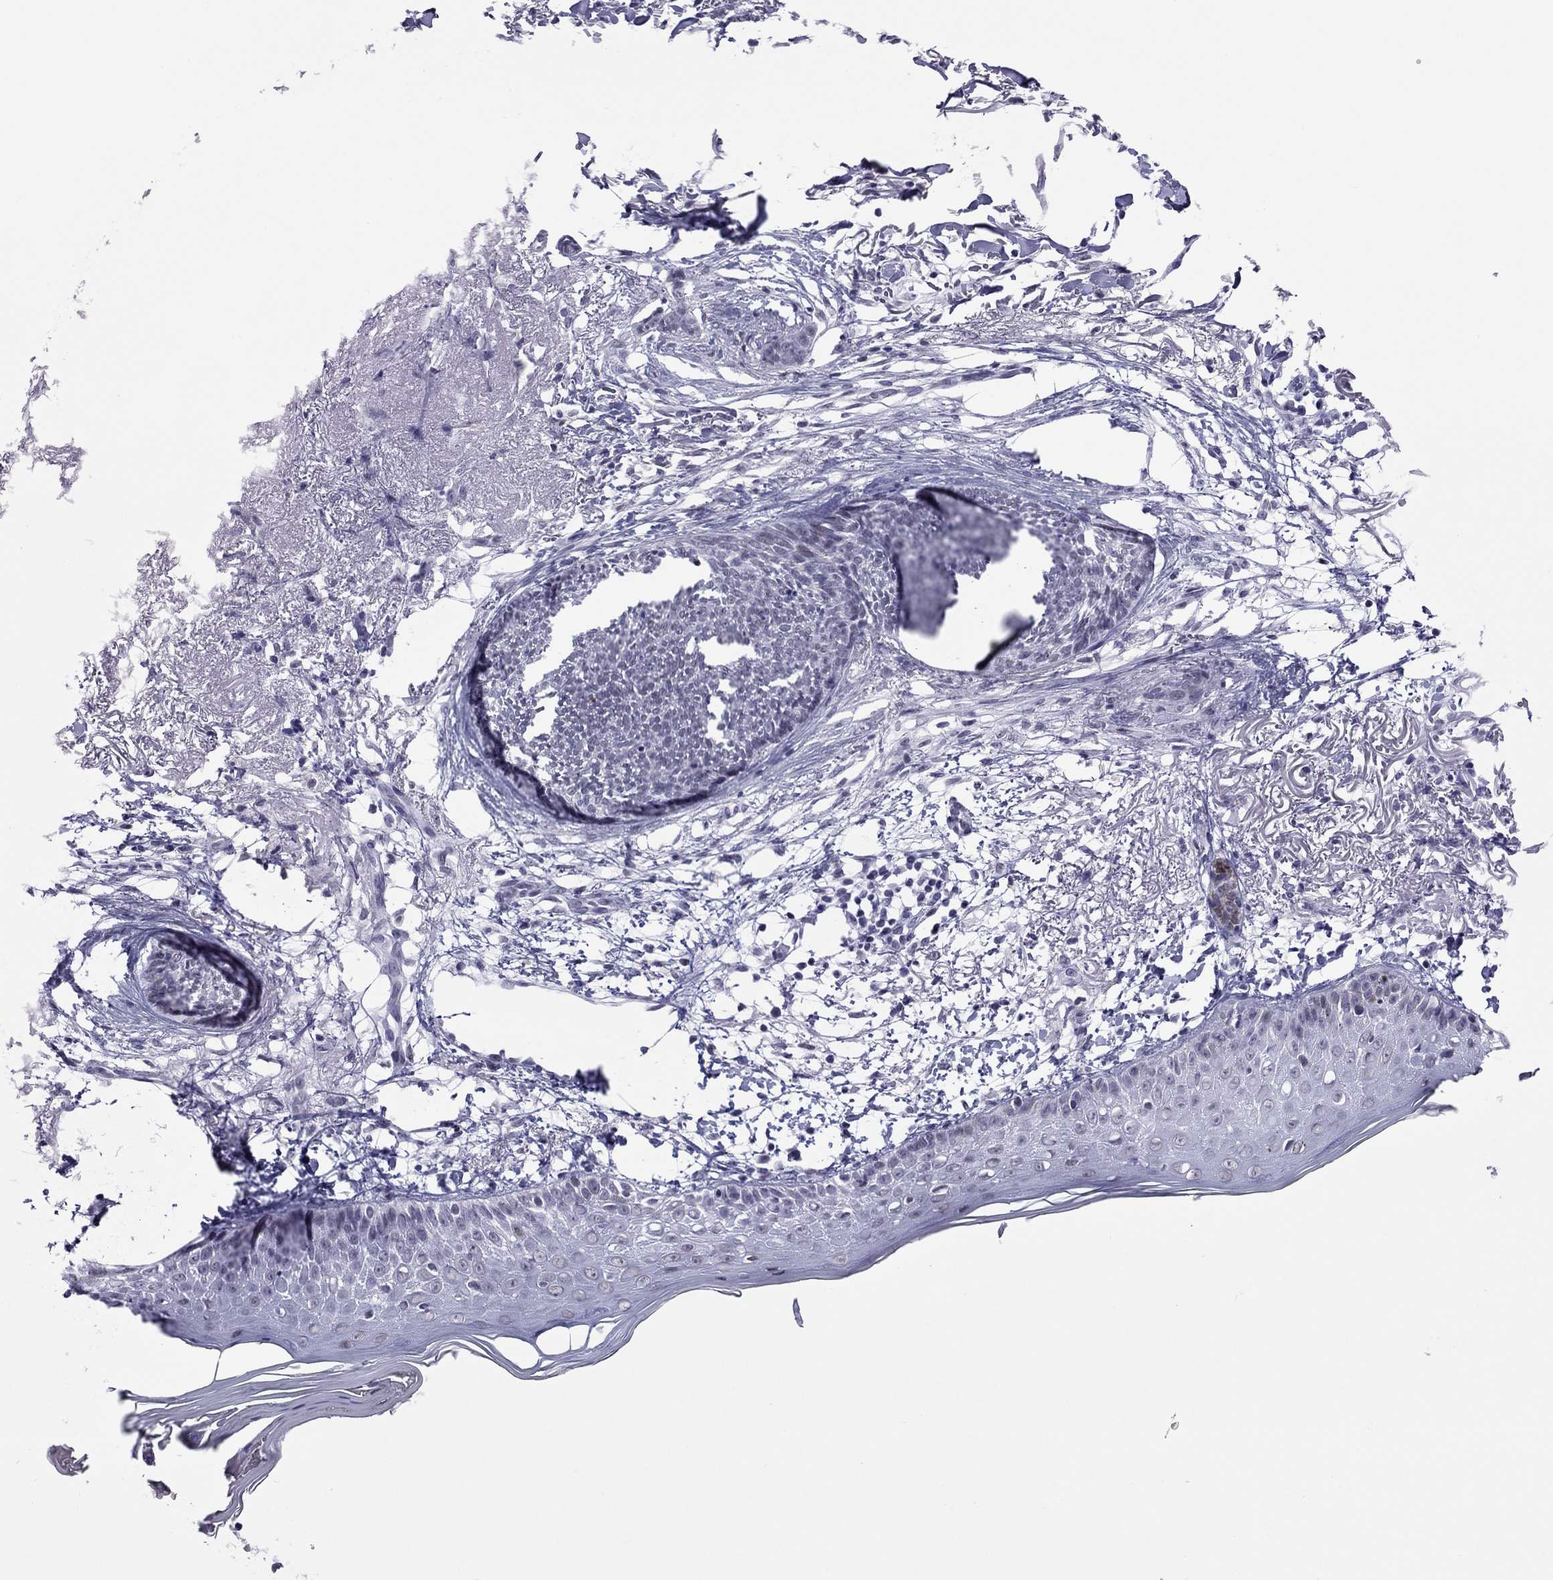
{"staining": {"intensity": "negative", "quantity": "none", "location": "none"}, "tissue": "skin cancer", "cell_type": "Tumor cells", "image_type": "cancer", "snomed": [{"axis": "morphology", "description": "Normal tissue, NOS"}, {"axis": "morphology", "description": "Basal cell carcinoma"}, {"axis": "topography", "description": "Skin"}], "caption": "This is a photomicrograph of IHC staining of skin cancer, which shows no staining in tumor cells.", "gene": "ZNF646", "patient": {"sex": "male", "age": 84}}